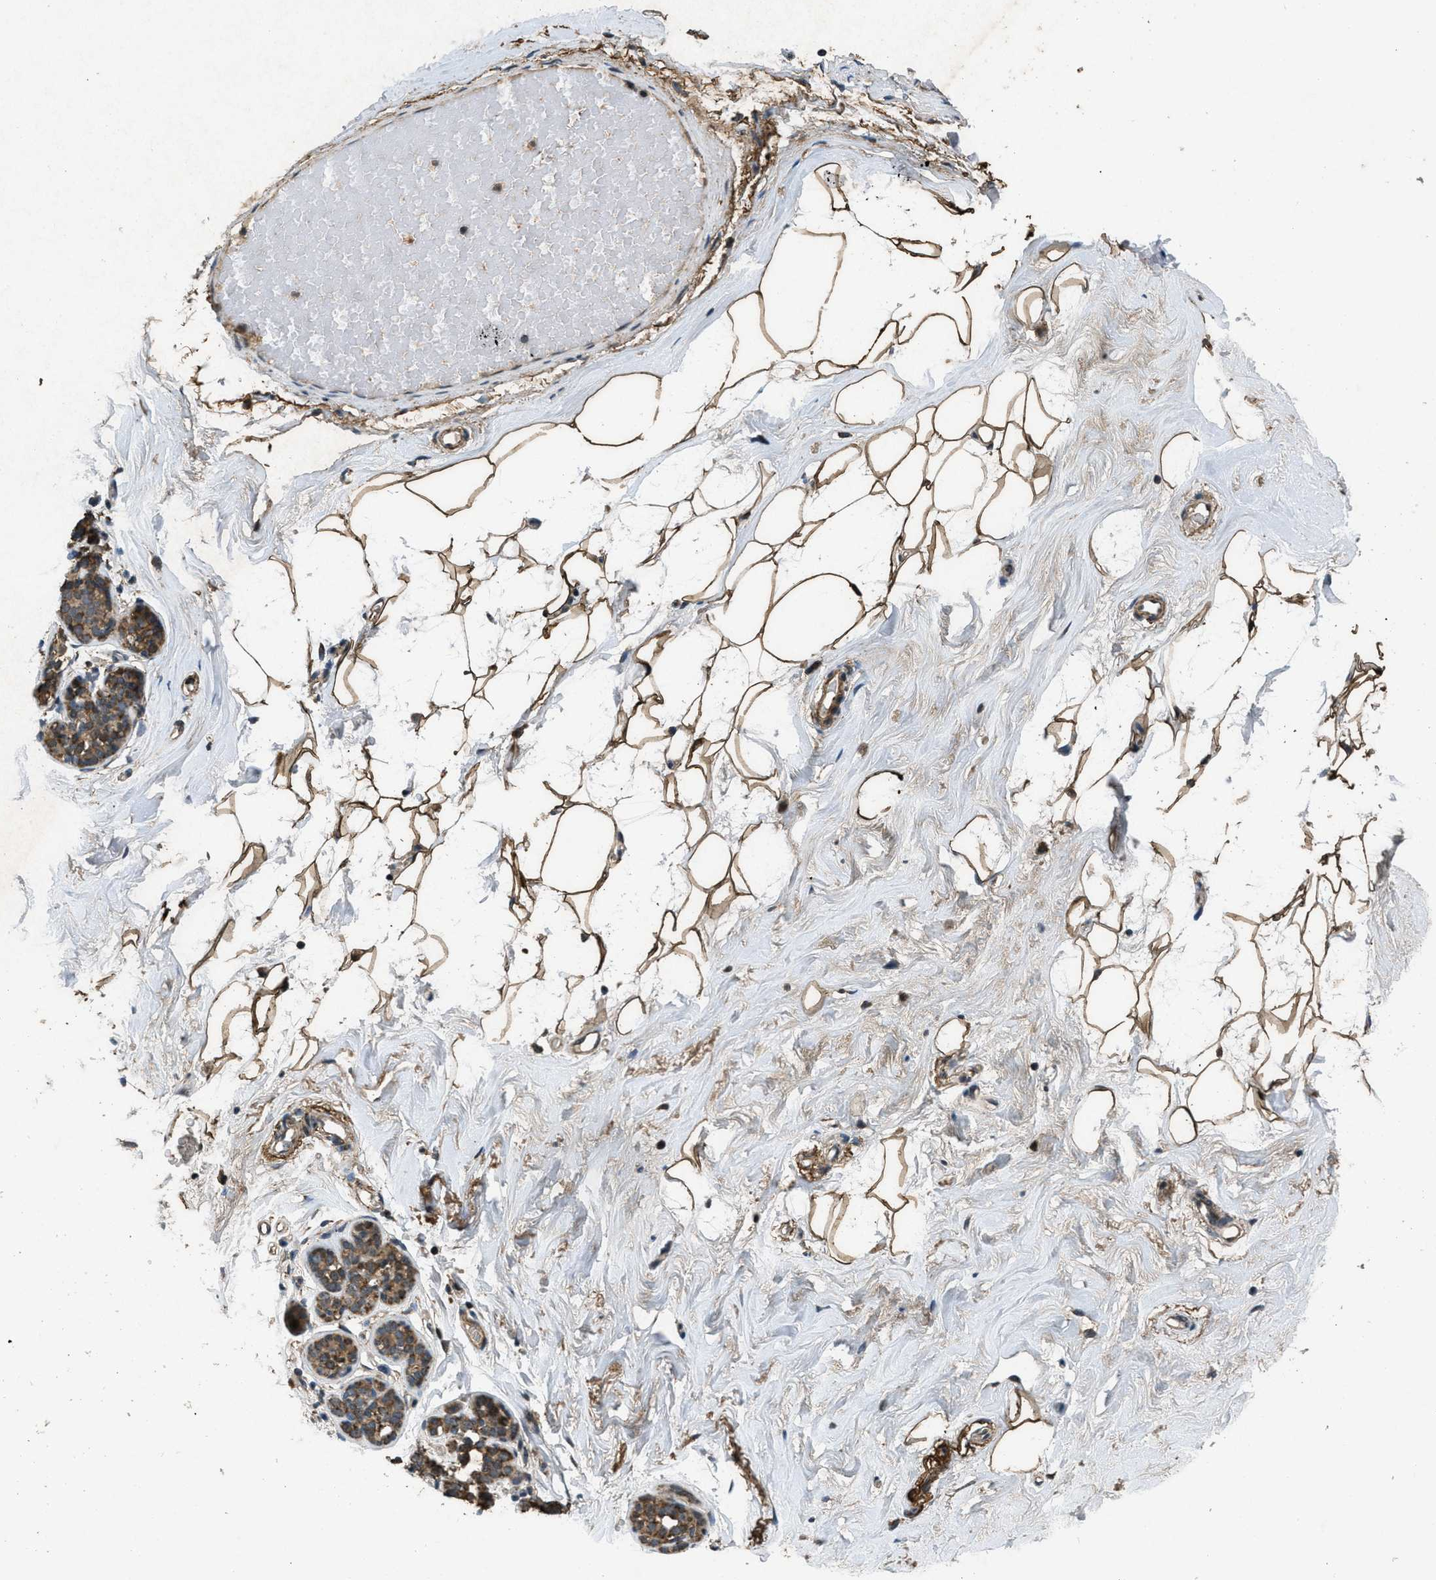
{"staining": {"intensity": "strong", "quantity": ">75%", "location": "cytoplasmic/membranous"}, "tissue": "breast", "cell_type": "Adipocytes", "image_type": "normal", "snomed": [{"axis": "morphology", "description": "Normal tissue, NOS"}, {"axis": "topography", "description": "Breast"}], "caption": "Adipocytes show high levels of strong cytoplasmic/membranous staining in approximately >75% of cells in normal human breast.", "gene": "PPP1R15A", "patient": {"sex": "female", "age": 75}}